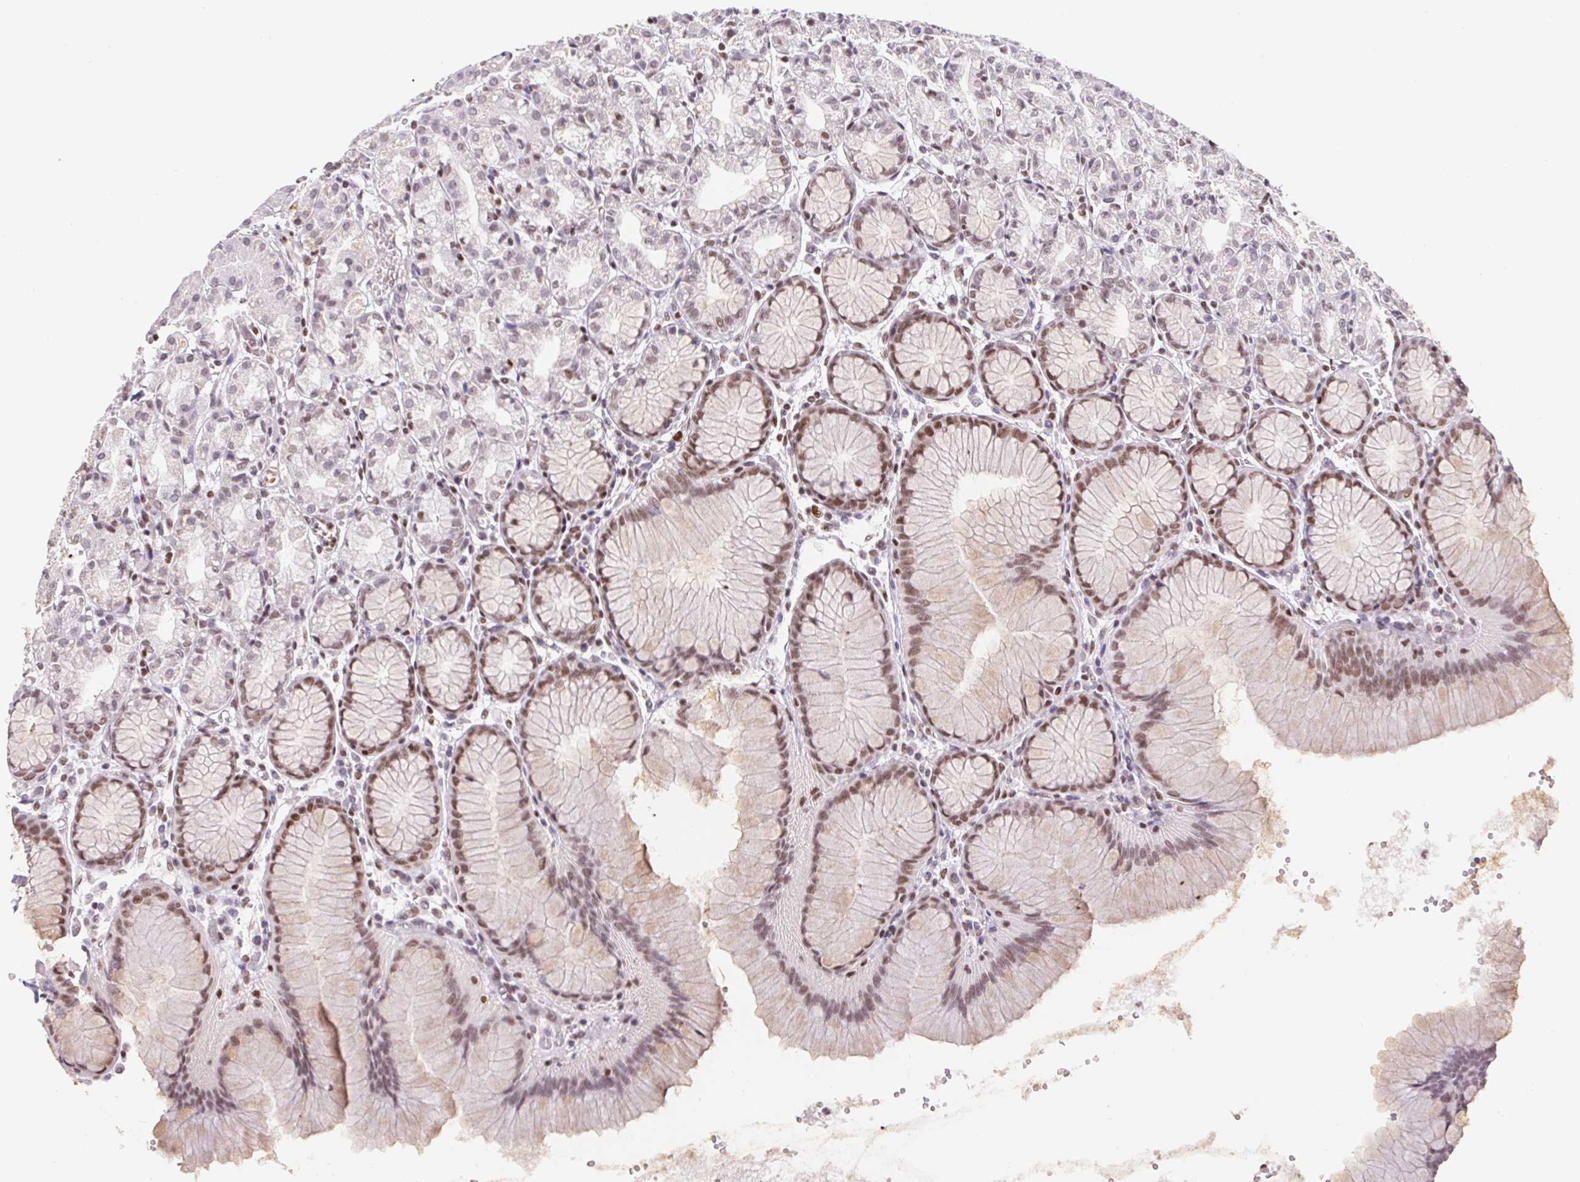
{"staining": {"intensity": "moderate", "quantity": "<25%", "location": "nuclear"}, "tissue": "stomach", "cell_type": "Glandular cells", "image_type": "normal", "snomed": [{"axis": "morphology", "description": "Normal tissue, NOS"}, {"axis": "topography", "description": "Stomach"}], "caption": "The immunohistochemical stain highlights moderate nuclear positivity in glandular cells of normal stomach.", "gene": "TRERF1", "patient": {"sex": "female", "age": 57}}